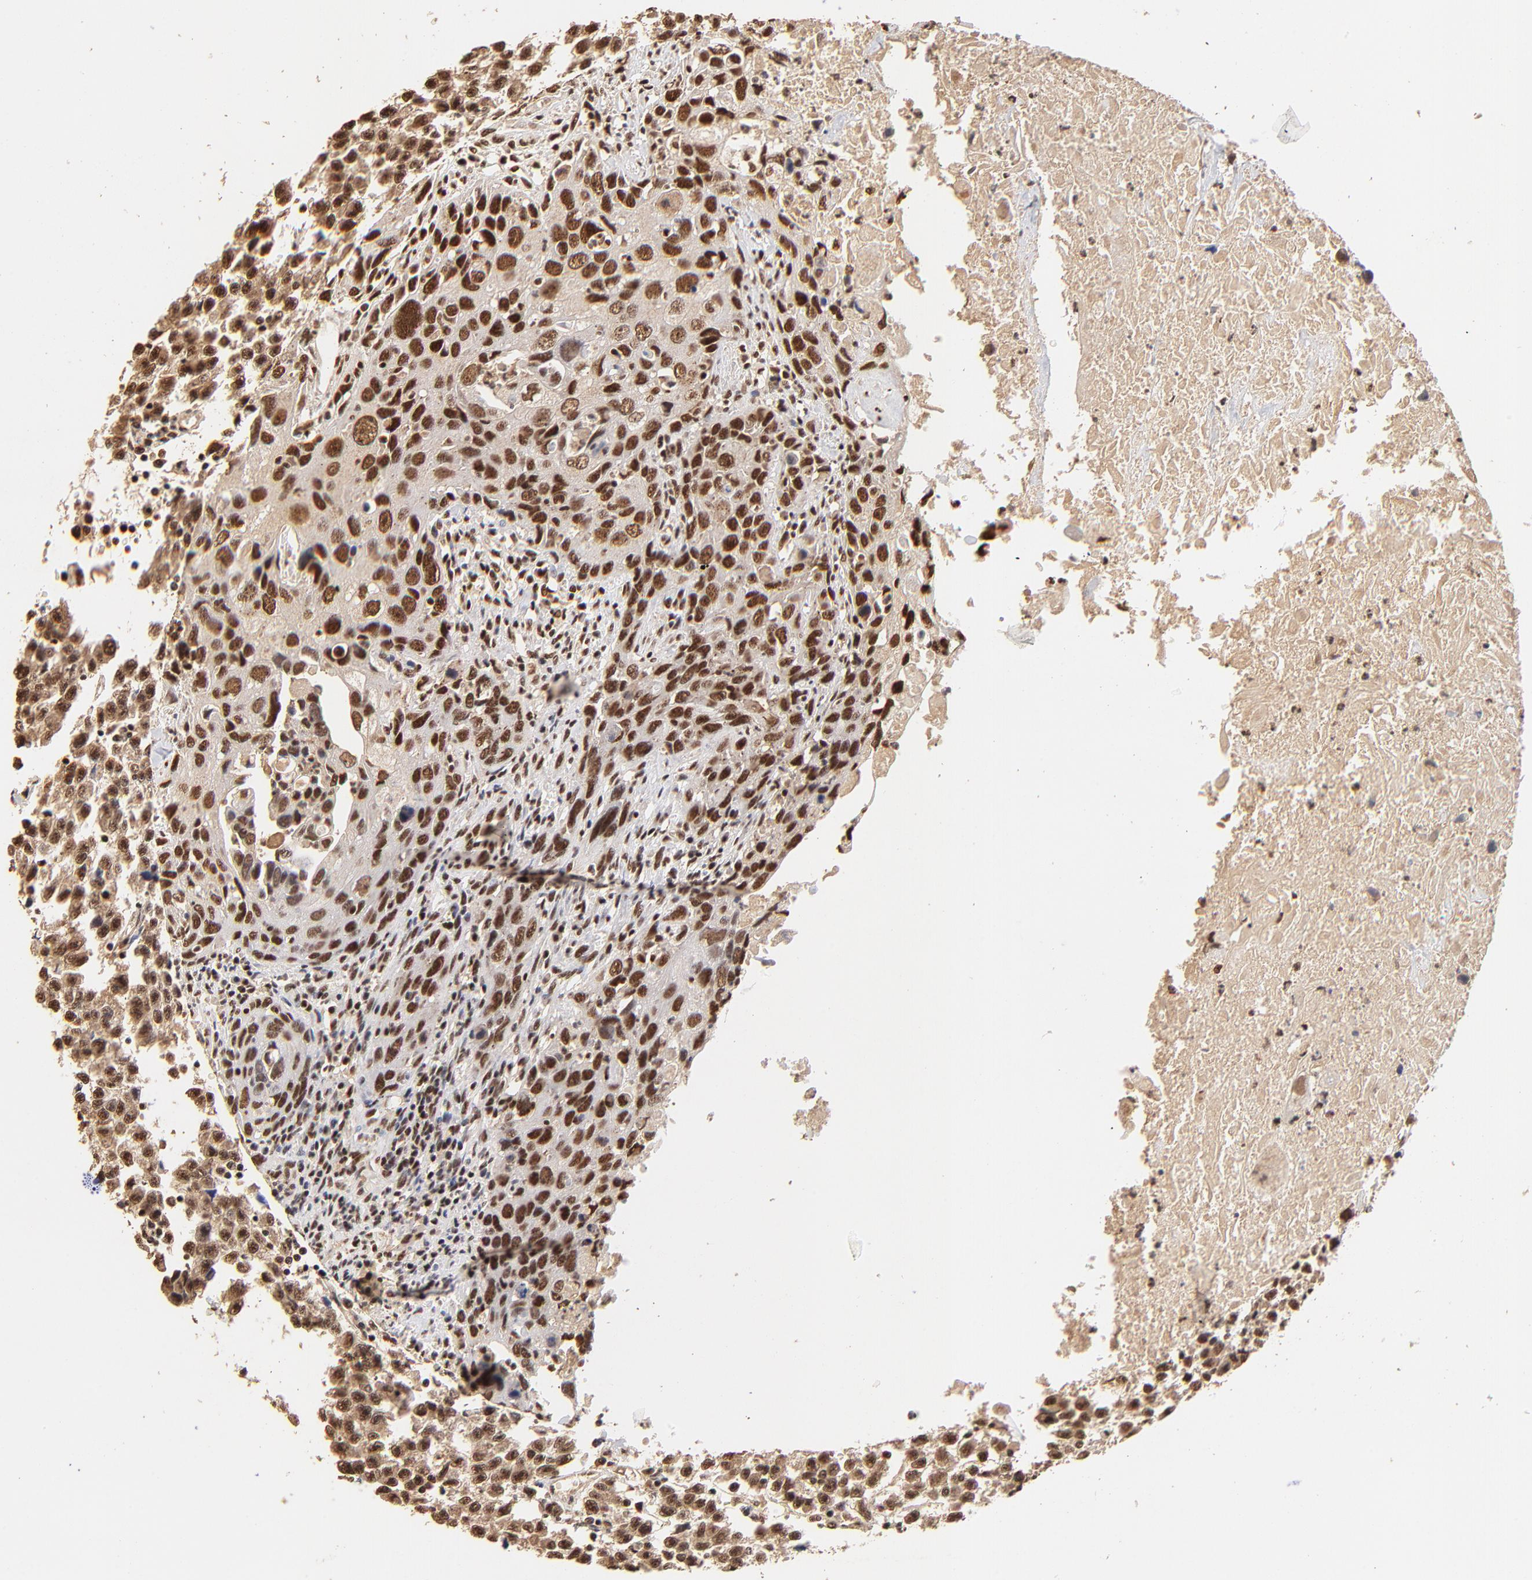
{"staining": {"intensity": "strong", "quantity": ">75%", "location": "cytoplasmic/membranous,nuclear"}, "tissue": "urothelial cancer", "cell_type": "Tumor cells", "image_type": "cancer", "snomed": [{"axis": "morphology", "description": "Urothelial carcinoma, High grade"}, {"axis": "topography", "description": "Urinary bladder"}], "caption": "An image showing strong cytoplasmic/membranous and nuclear staining in about >75% of tumor cells in high-grade urothelial carcinoma, as visualized by brown immunohistochemical staining.", "gene": "MED12", "patient": {"sex": "male", "age": 71}}